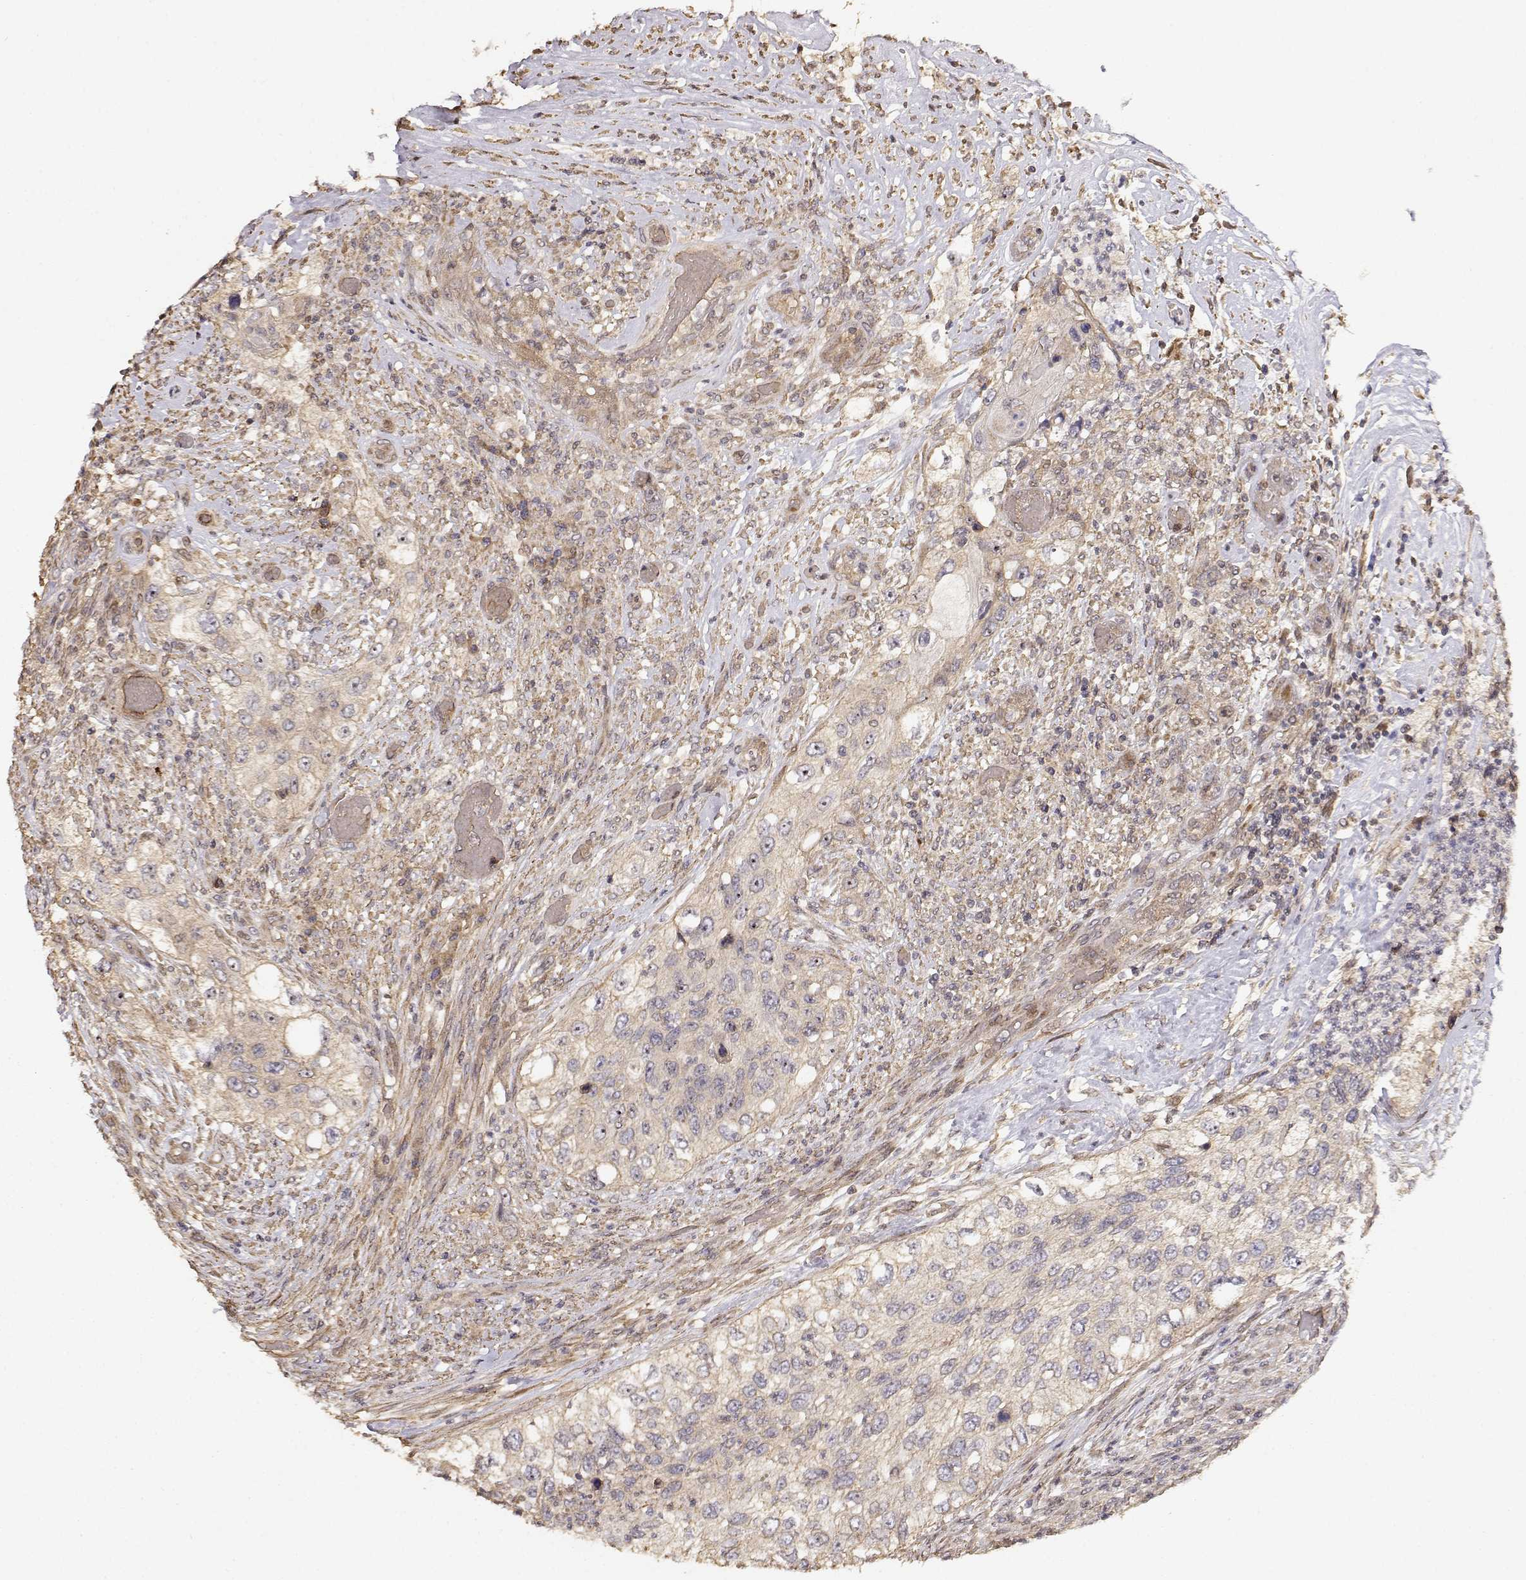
{"staining": {"intensity": "weak", "quantity": ">75%", "location": "cytoplasmic/membranous"}, "tissue": "urothelial cancer", "cell_type": "Tumor cells", "image_type": "cancer", "snomed": [{"axis": "morphology", "description": "Urothelial carcinoma, High grade"}, {"axis": "topography", "description": "Urinary bladder"}], "caption": "Immunohistochemistry (IHC) staining of urothelial carcinoma (high-grade), which exhibits low levels of weak cytoplasmic/membranous staining in approximately >75% of tumor cells indicating weak cytoplasmic/membranous protein positivity. The staining was performed using DAB (3,3'-diaminobenzidine) (brown) for protein detection and nuclei were counterstained in hematoxylin (blue).", "gene": "PICK1", "patient": {"sex": "female", "age": 60}}